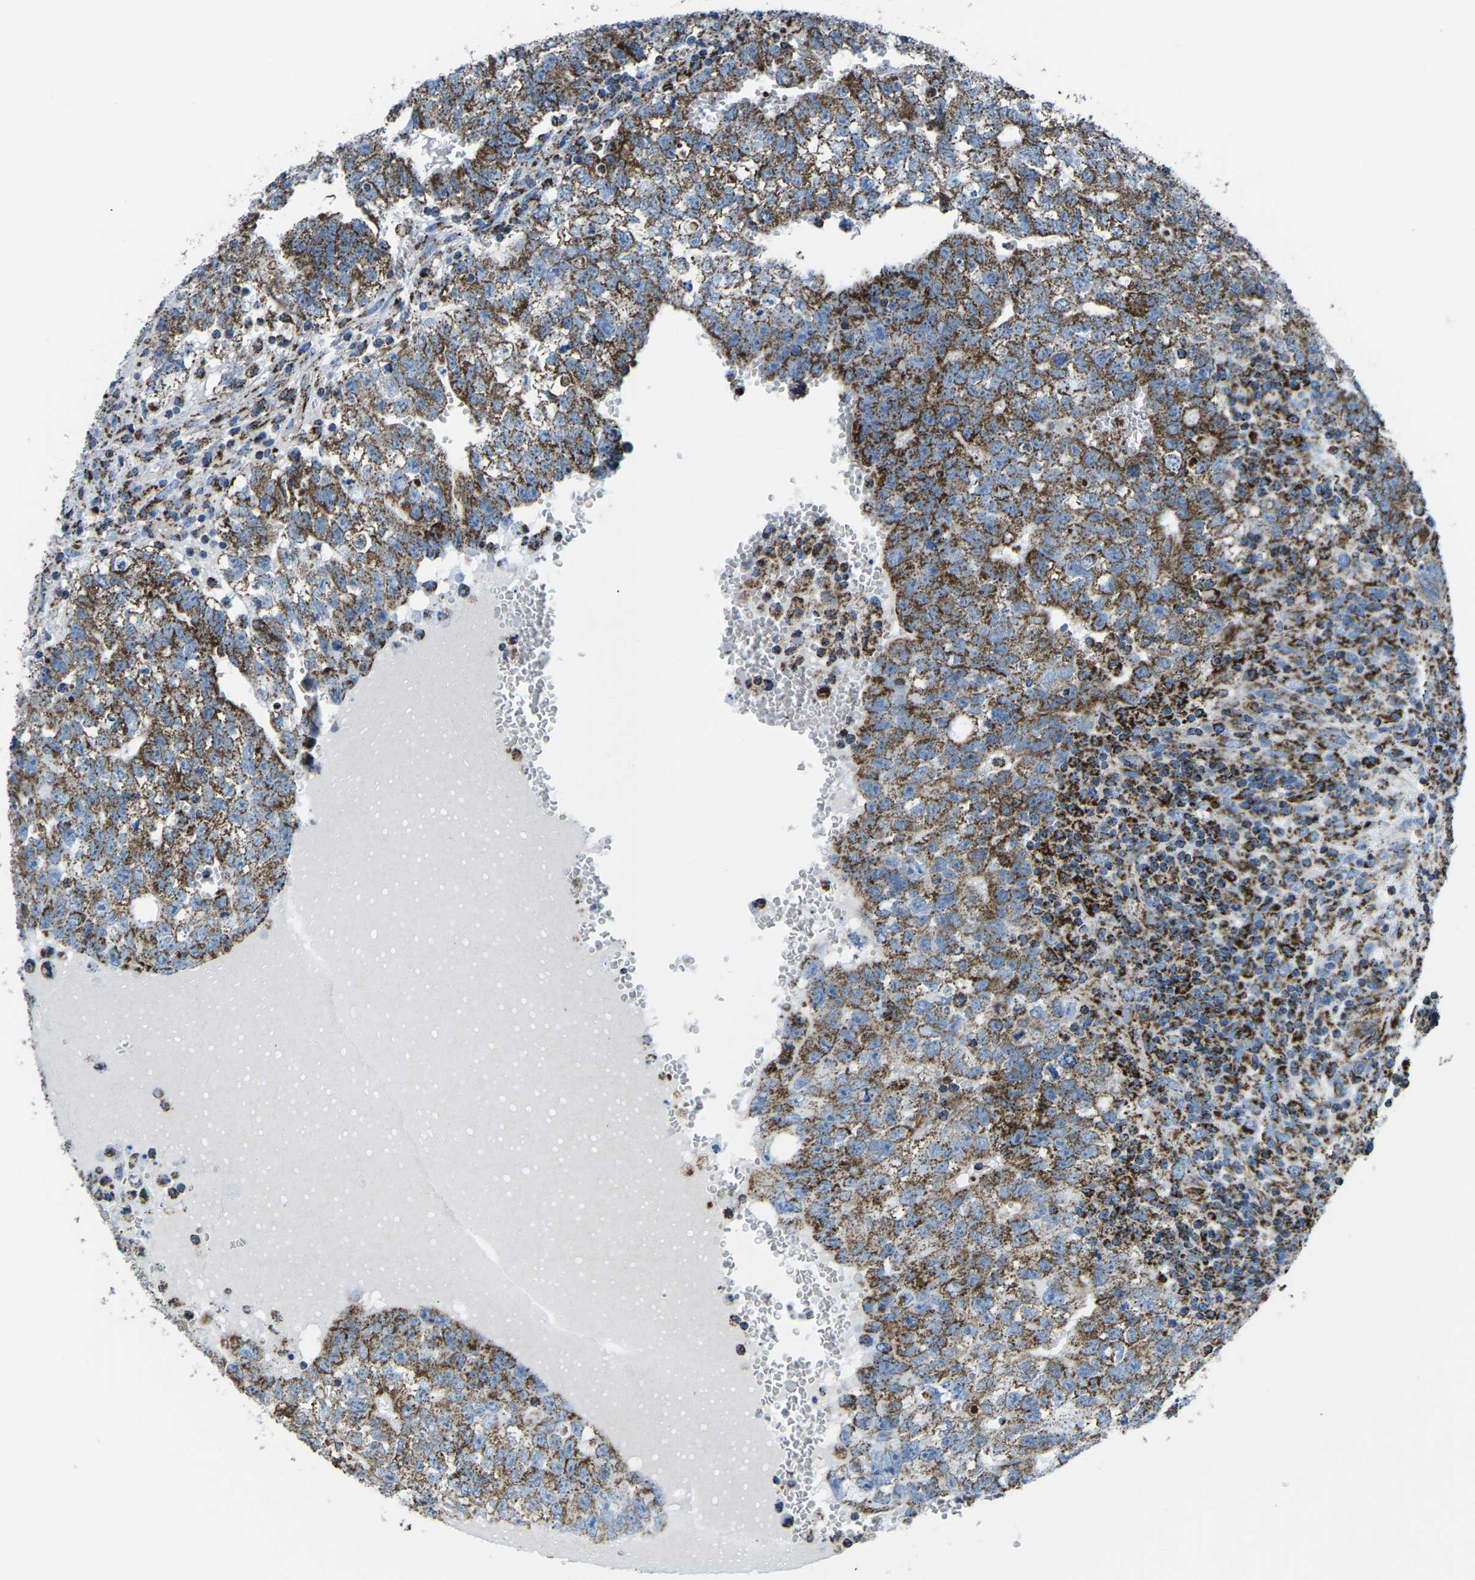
{"staining": {"intensity": "strong", "quantity": "25%-75%", "location": "cytoplasmic/membranous"}, "tissue": "testis cancer", "cell_type": "Tumor cells", "image_type": "cancer", "snomed": [{"axis": "morphology", "description": "Seminoma, NOS"}, {"axis": "morphology", "description": "Carcinoma, Embryonal, NOS"}, {"axis": "topography", "description": "Testis"}], "caption": "Immunohistochemical staining of human testis embryonal carcinoma reveals high levels of strong cytoplasmic/membranous protein positivity in approximately 25%-75% of tumor cells. The protein is stained brown, and the nuclei are stained in blue (DAB (3,3'-diaminobenzidine) IHC with brightfield microscopy, high magnification).", "gene": "MT-CO2", "patient": {"sex": "male", "age": 38}}